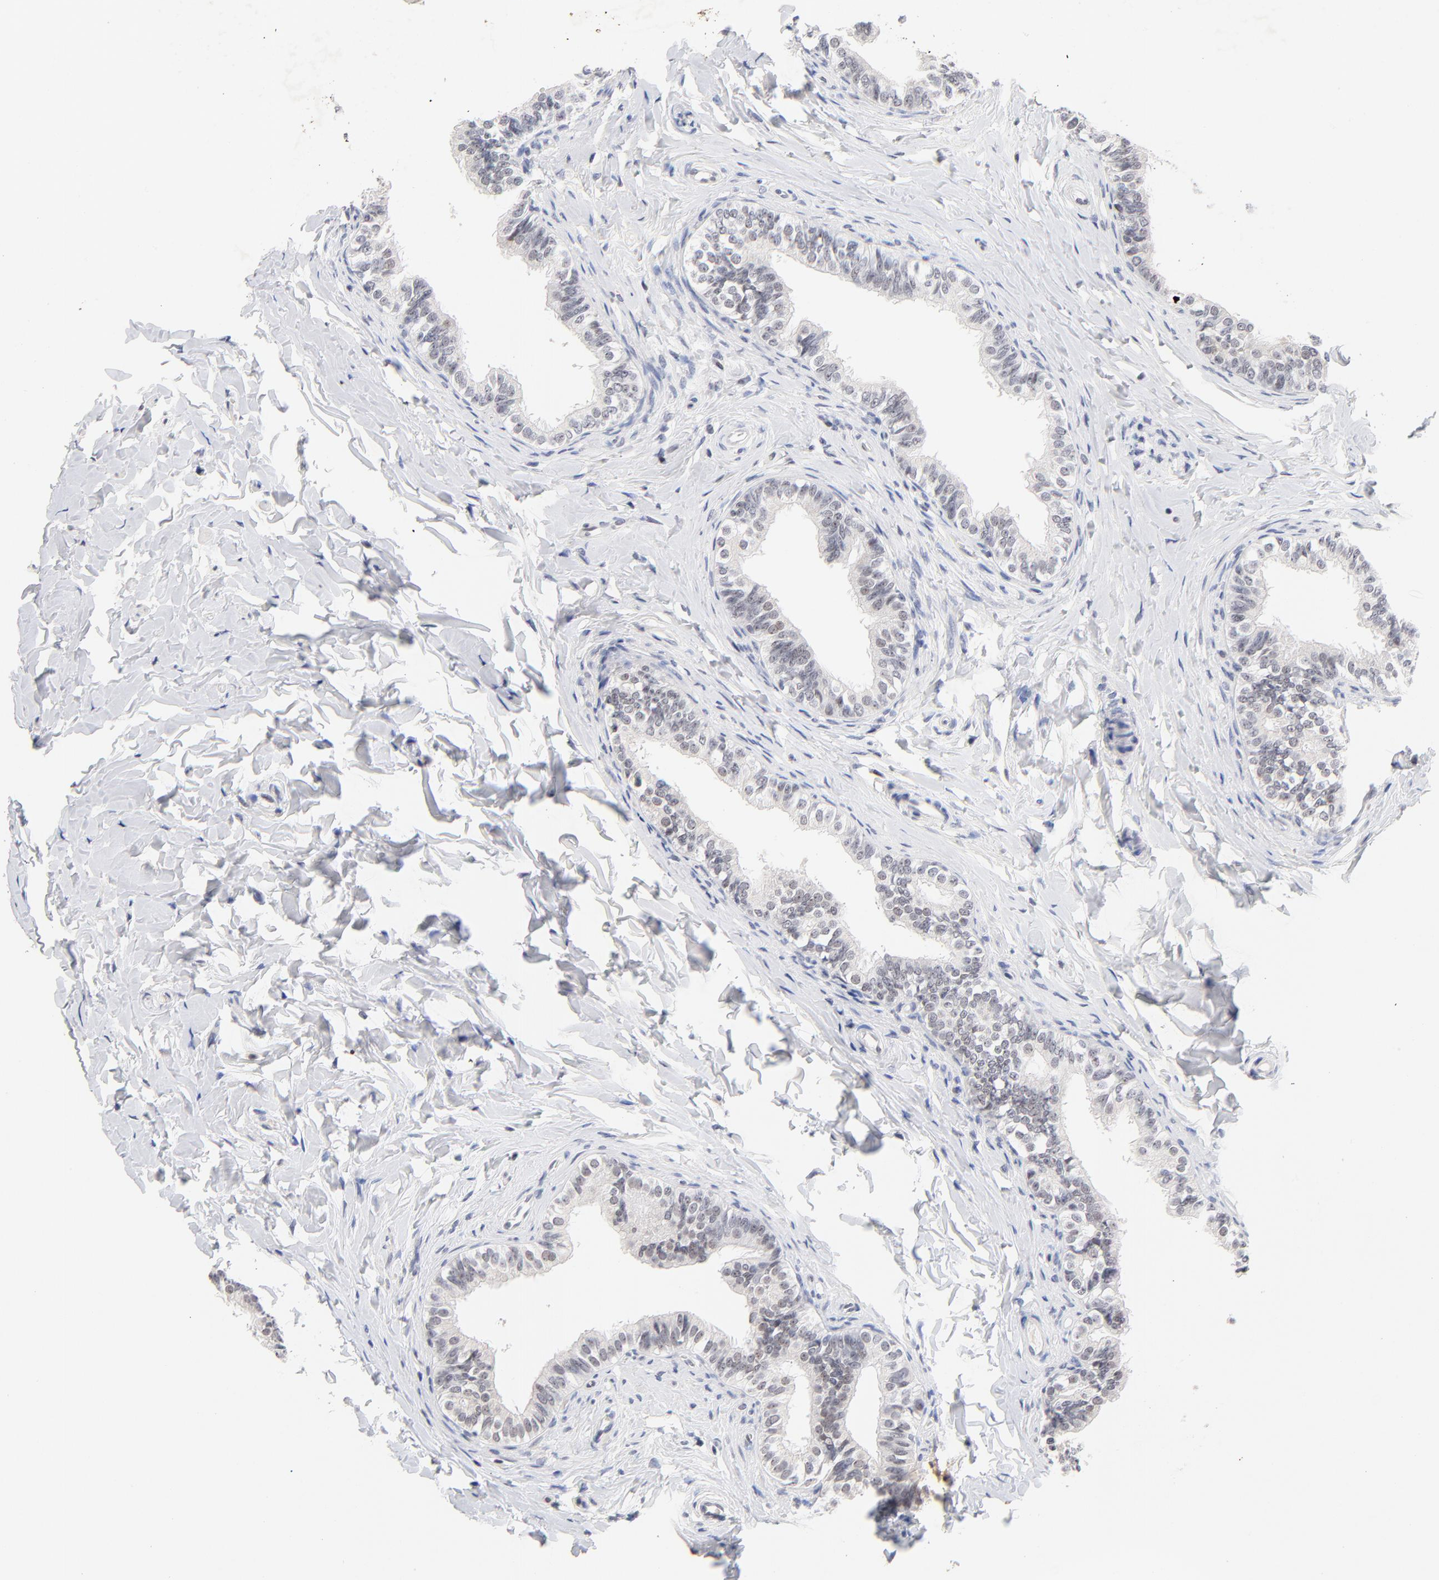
{"staining": {"intensity": "negative", "quantity": "none", "location": "none"}, "tissue": "epididymis", "cell_type": "Glandular cells", "image_type": "normal", "snomed": [{"axis": "morphology", "description": "Normal tissue, NOS"}, {"axis": "topography", "description": "Soft tissue"}, {"axis": "topography", "description": "Epididymis"}], "caption": "DAB (3,3'-diaminobenzidine) immunohistochemical staining of unremarkable epididymis shows no significant staining in glandular cells. The staining is performed using DAB (3,3'-diaminobenzidine) brown chromogen with nuclei counter-stained in using hematoxylin.", "gene": "ORC2", "patient": {"sex": "male", "age": 26}}